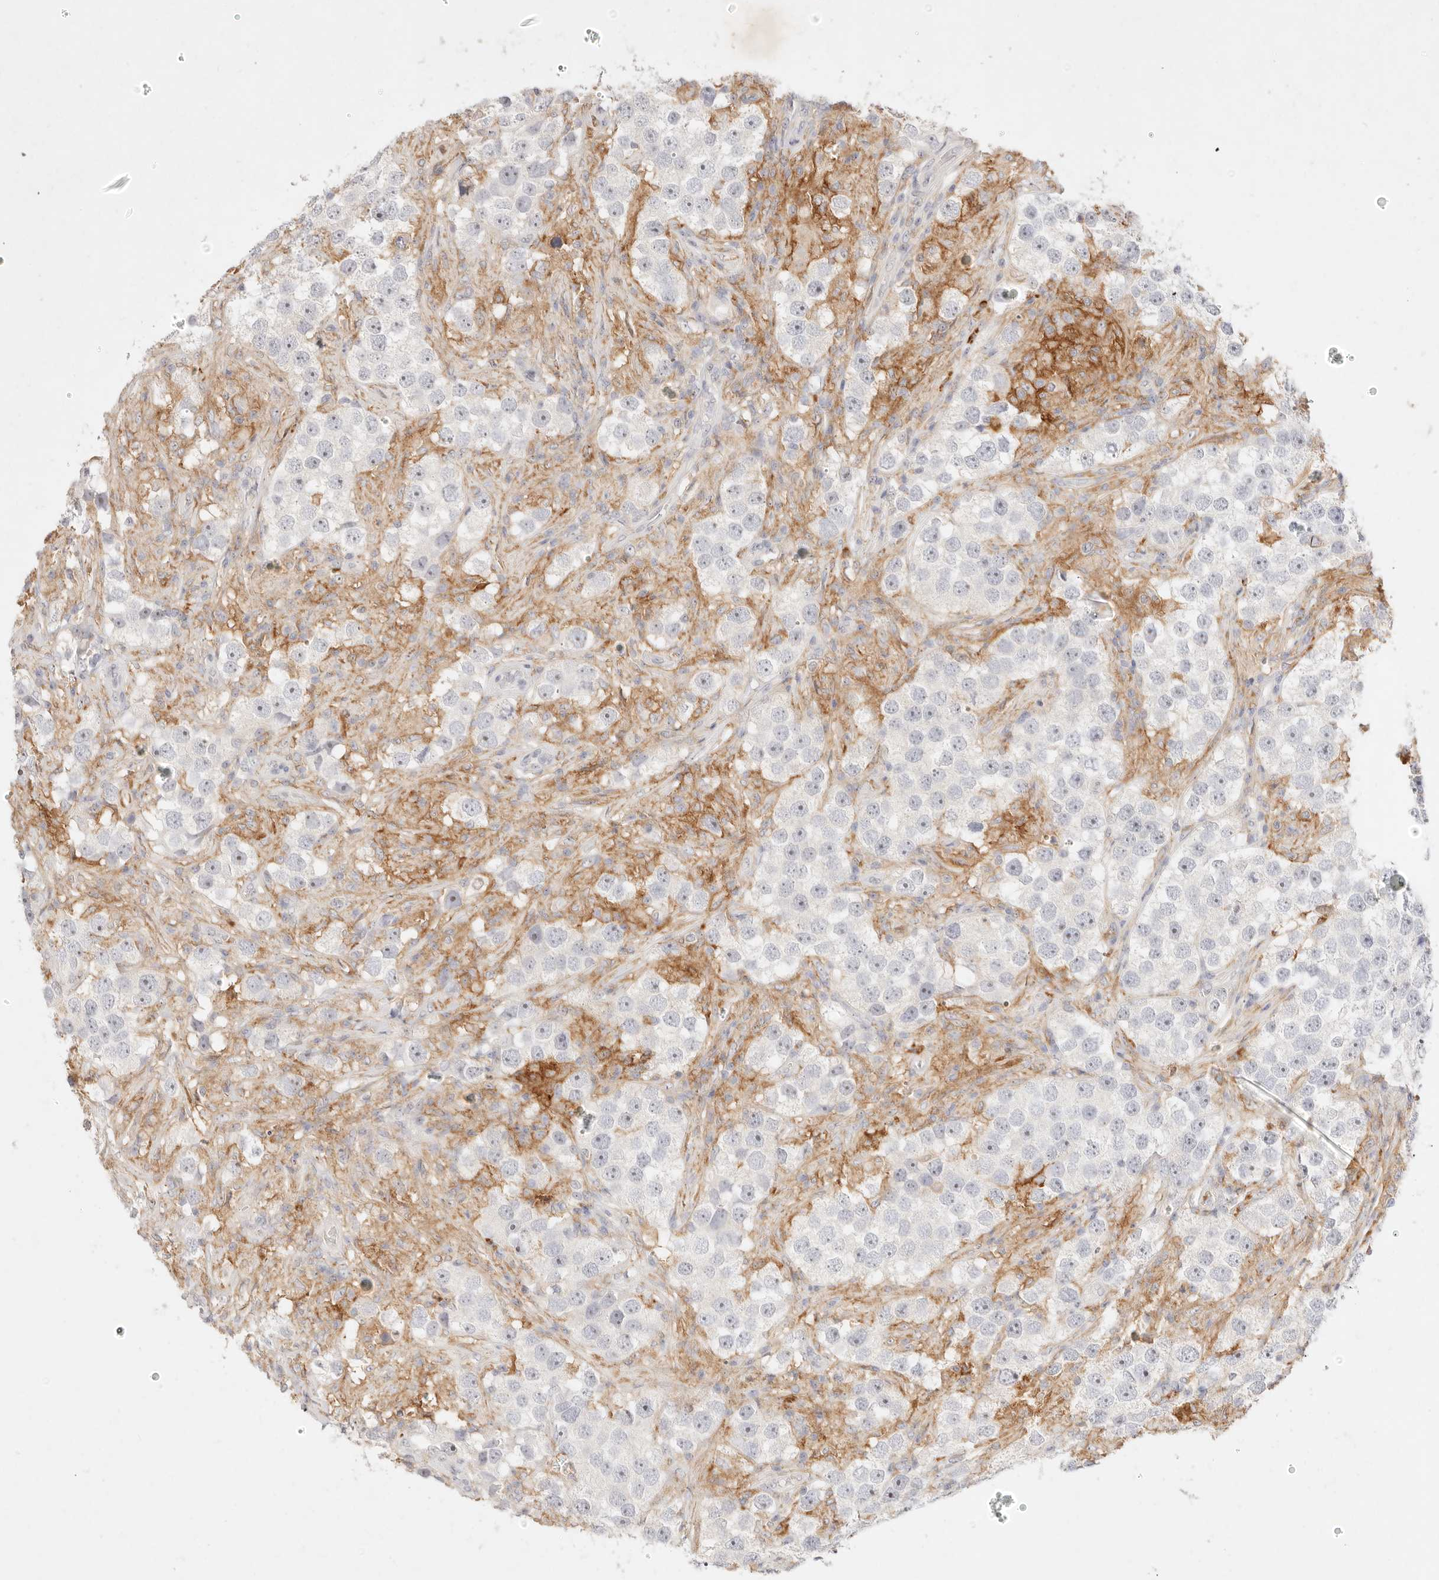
{"staining": {"intensity": "negative", "quantity": "none", "location": "none"}, "tissue": "testis cancer", "cell_type": "Tumor cells", "image_type": "cancer", "snomed": [{"axis": "morphology", "description": "Seminoma, NOS"}, {"axis": "topography", "description": "Testis"}], "caption": "Micrograph shows no protein staining in tumor cells of testis seminoma tissue. (Stains: DAB (3,3'-diaminobenzidine) immunohistochemistry (IHC) with hematoxylin counter stain, Microscopy: brightfield microscopy at high magnification).", "gene": "GPR84", "patient": {"sex": "male", "age": 49}}